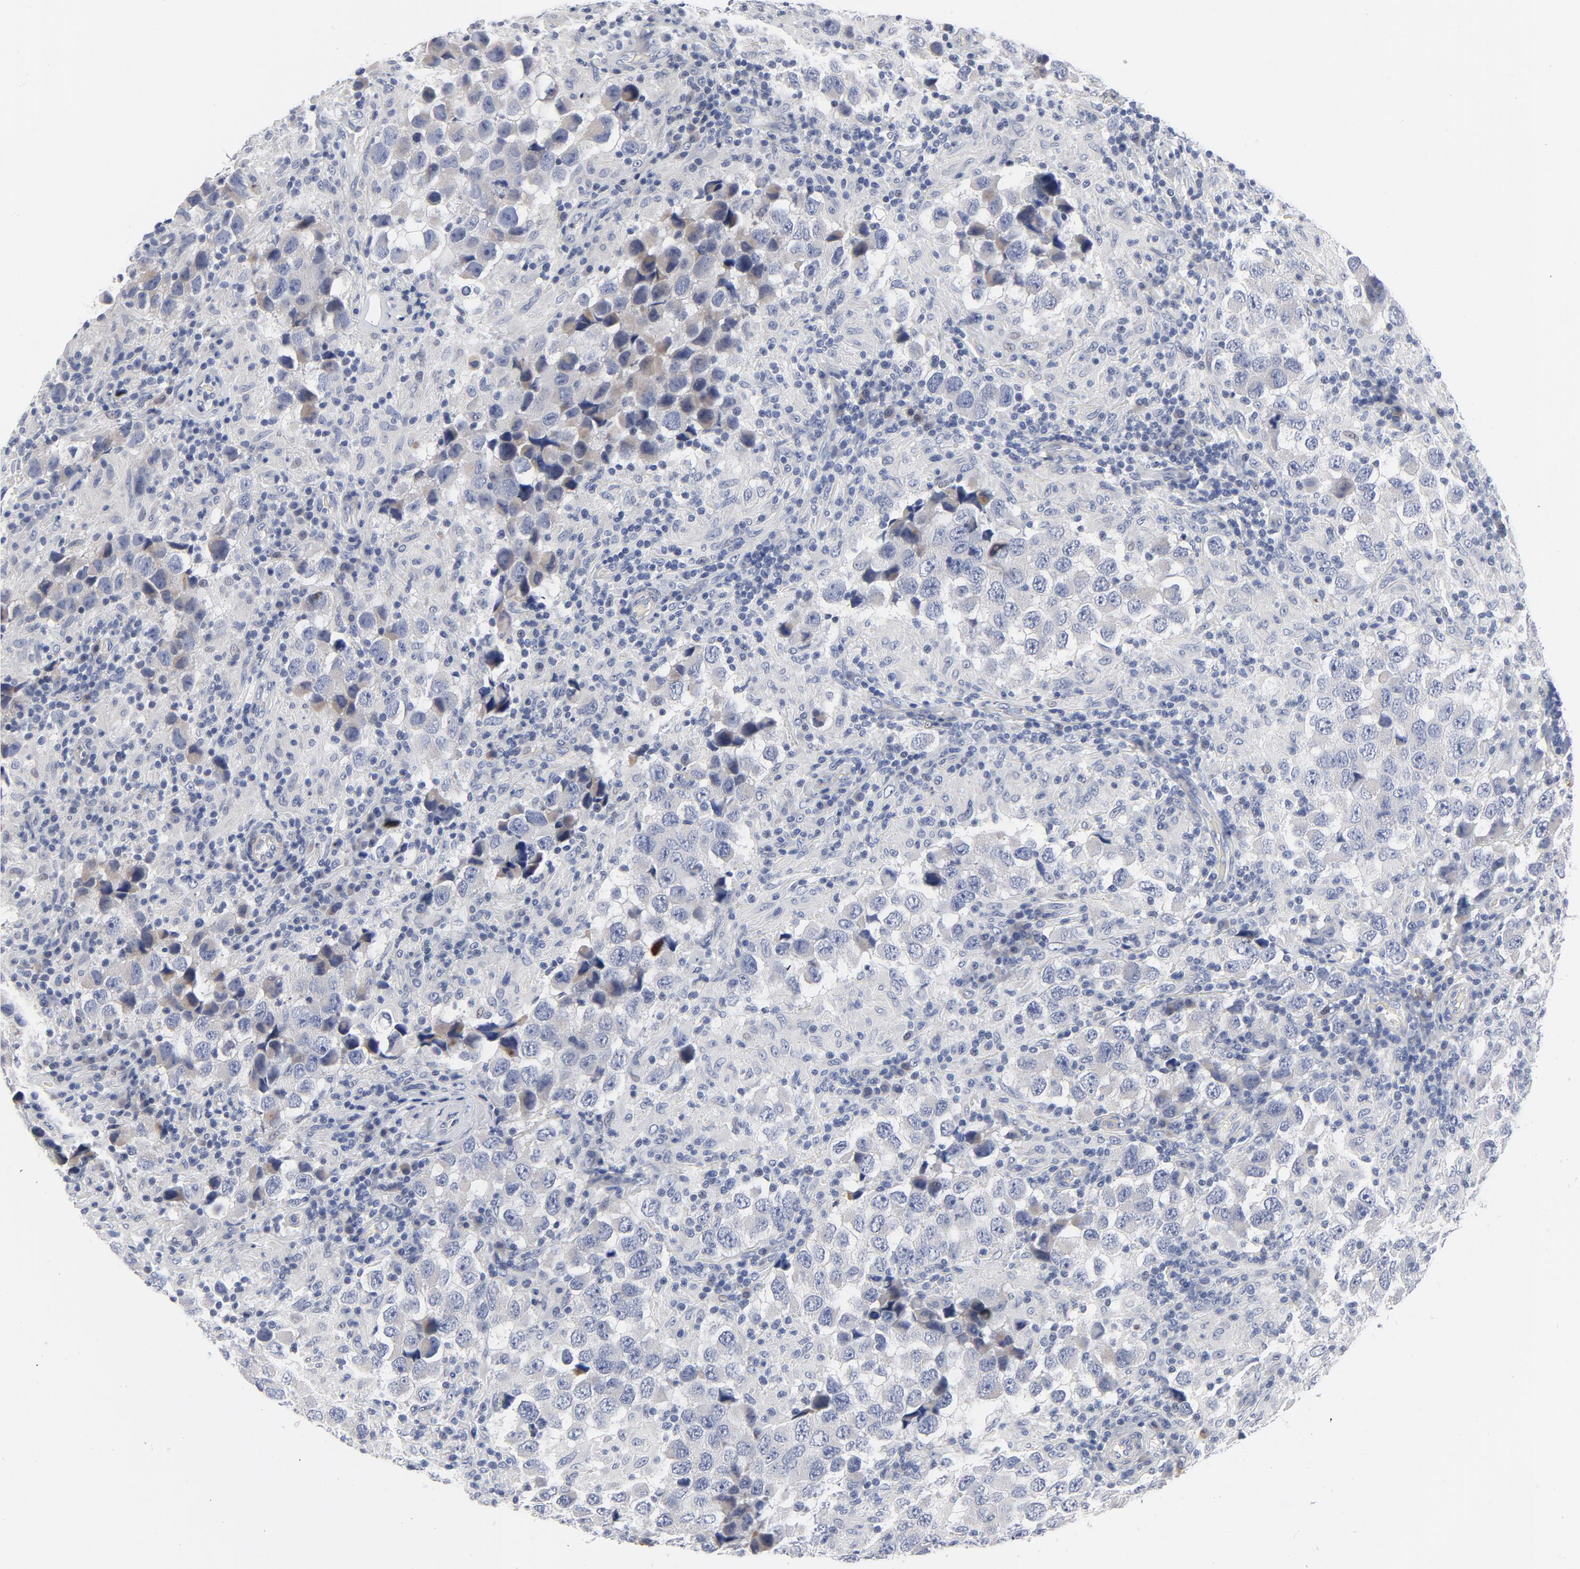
{"staining": {"intensity": "negative", "quantity": "none", "location": "none"}, "tissue": "testis cancer", "cell_type": "Tumor cells", "image_type": "cancer", "snomed": [{"axis": "morphology", "description": "Carcinoma, Embryonal, NOS"}, {"axis": "topography", "description": "Testis"}], "caption": "This is an immunohistochemistry (IHC) micrograph of human testis cancer (embryonal carcinoma). There is no staining in tumor cells.", "gene": "KCNK13", "patient": {"sex": "male", "age": 21}}